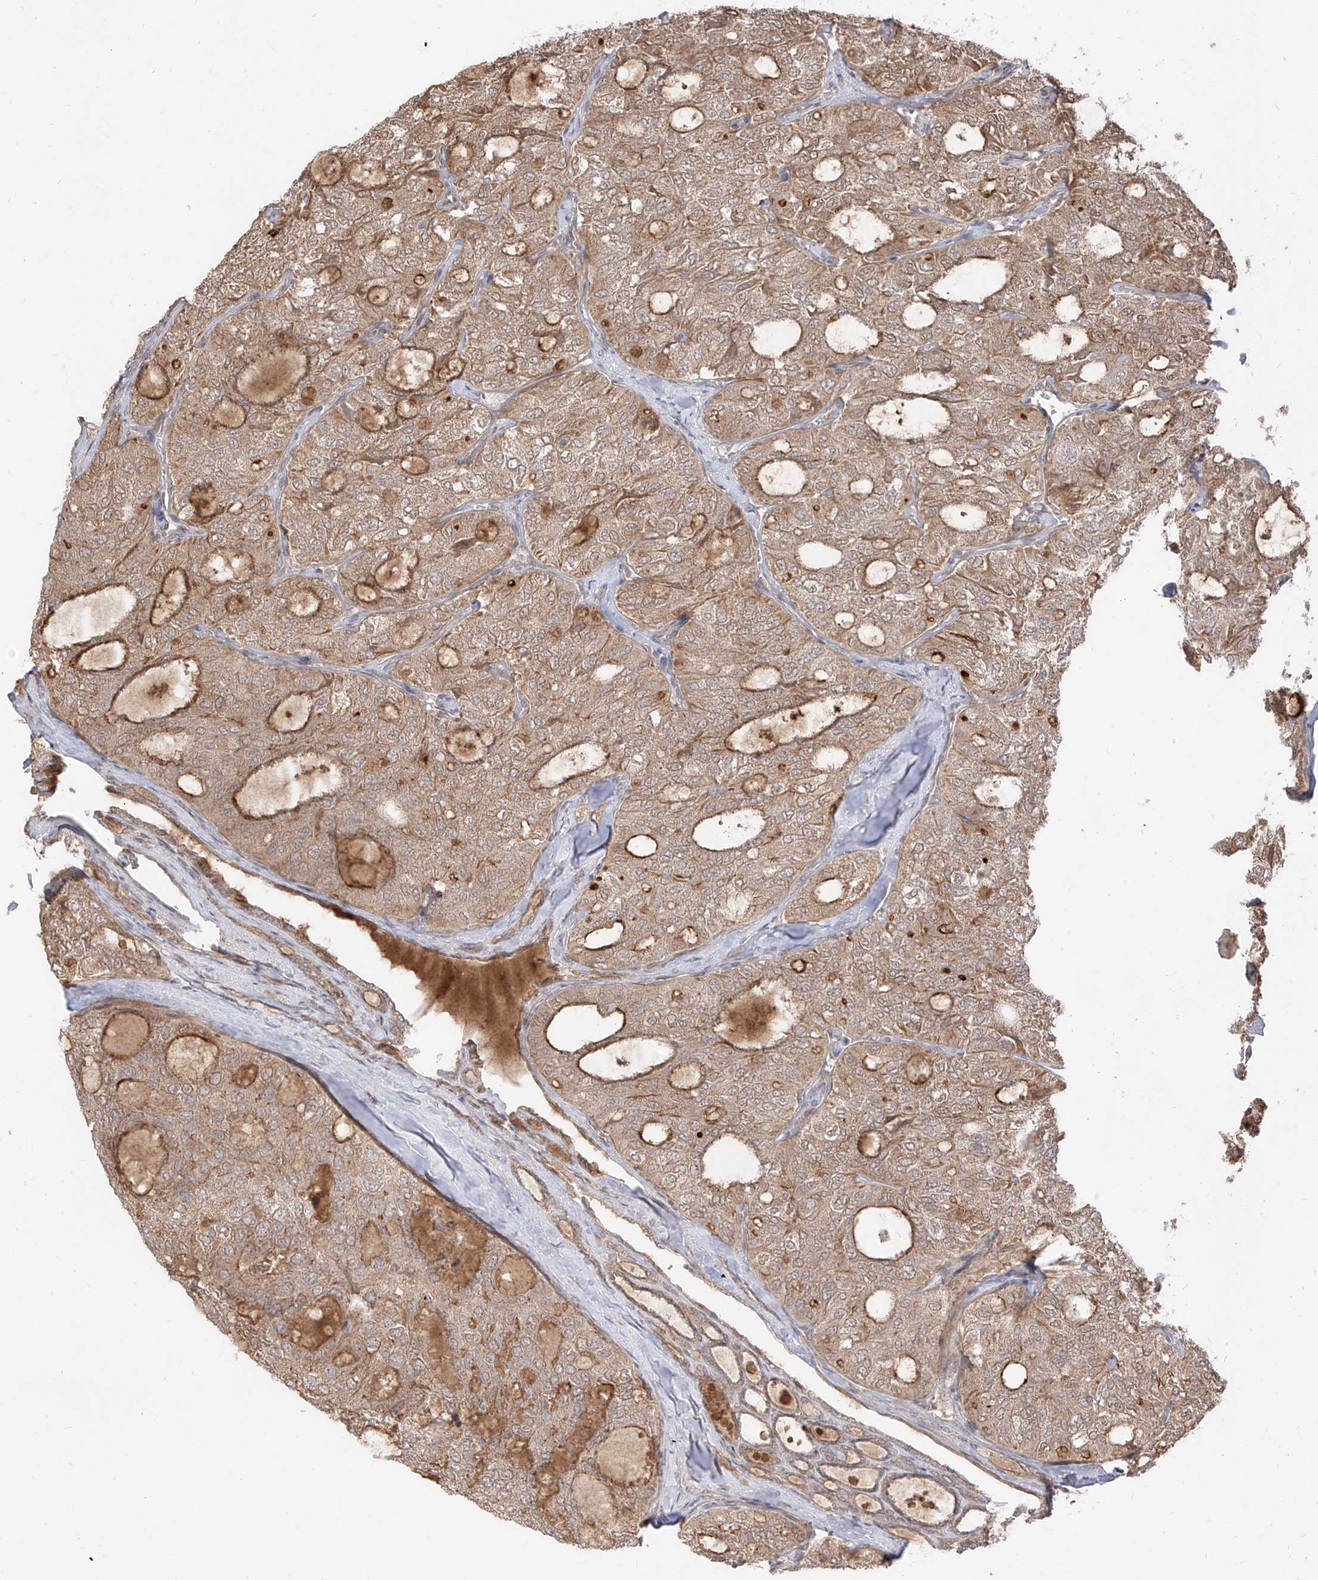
{"staining": {"intensity": "moderate", "quantity": ">75%", "location": "cytoplasmic/membranous"}, "tissue": "thyroid cancer", "cell_type": "Tumor cells", "image_type": "cancer", "snomed": [{"axis": "morphology", "description": "Follicular adenoma carcinoma, NOS"}, {"axis": "topography", "description": "Thyroid gland"}], "caption": "About >75% of tumor cells in human thyroid cancer reveal moderate cytoplasmic/membranous protein expression as visualized by brown immunohistochemical staining.", "gene": "LCOR", "patient": {"sex": "male", "age": 75}}